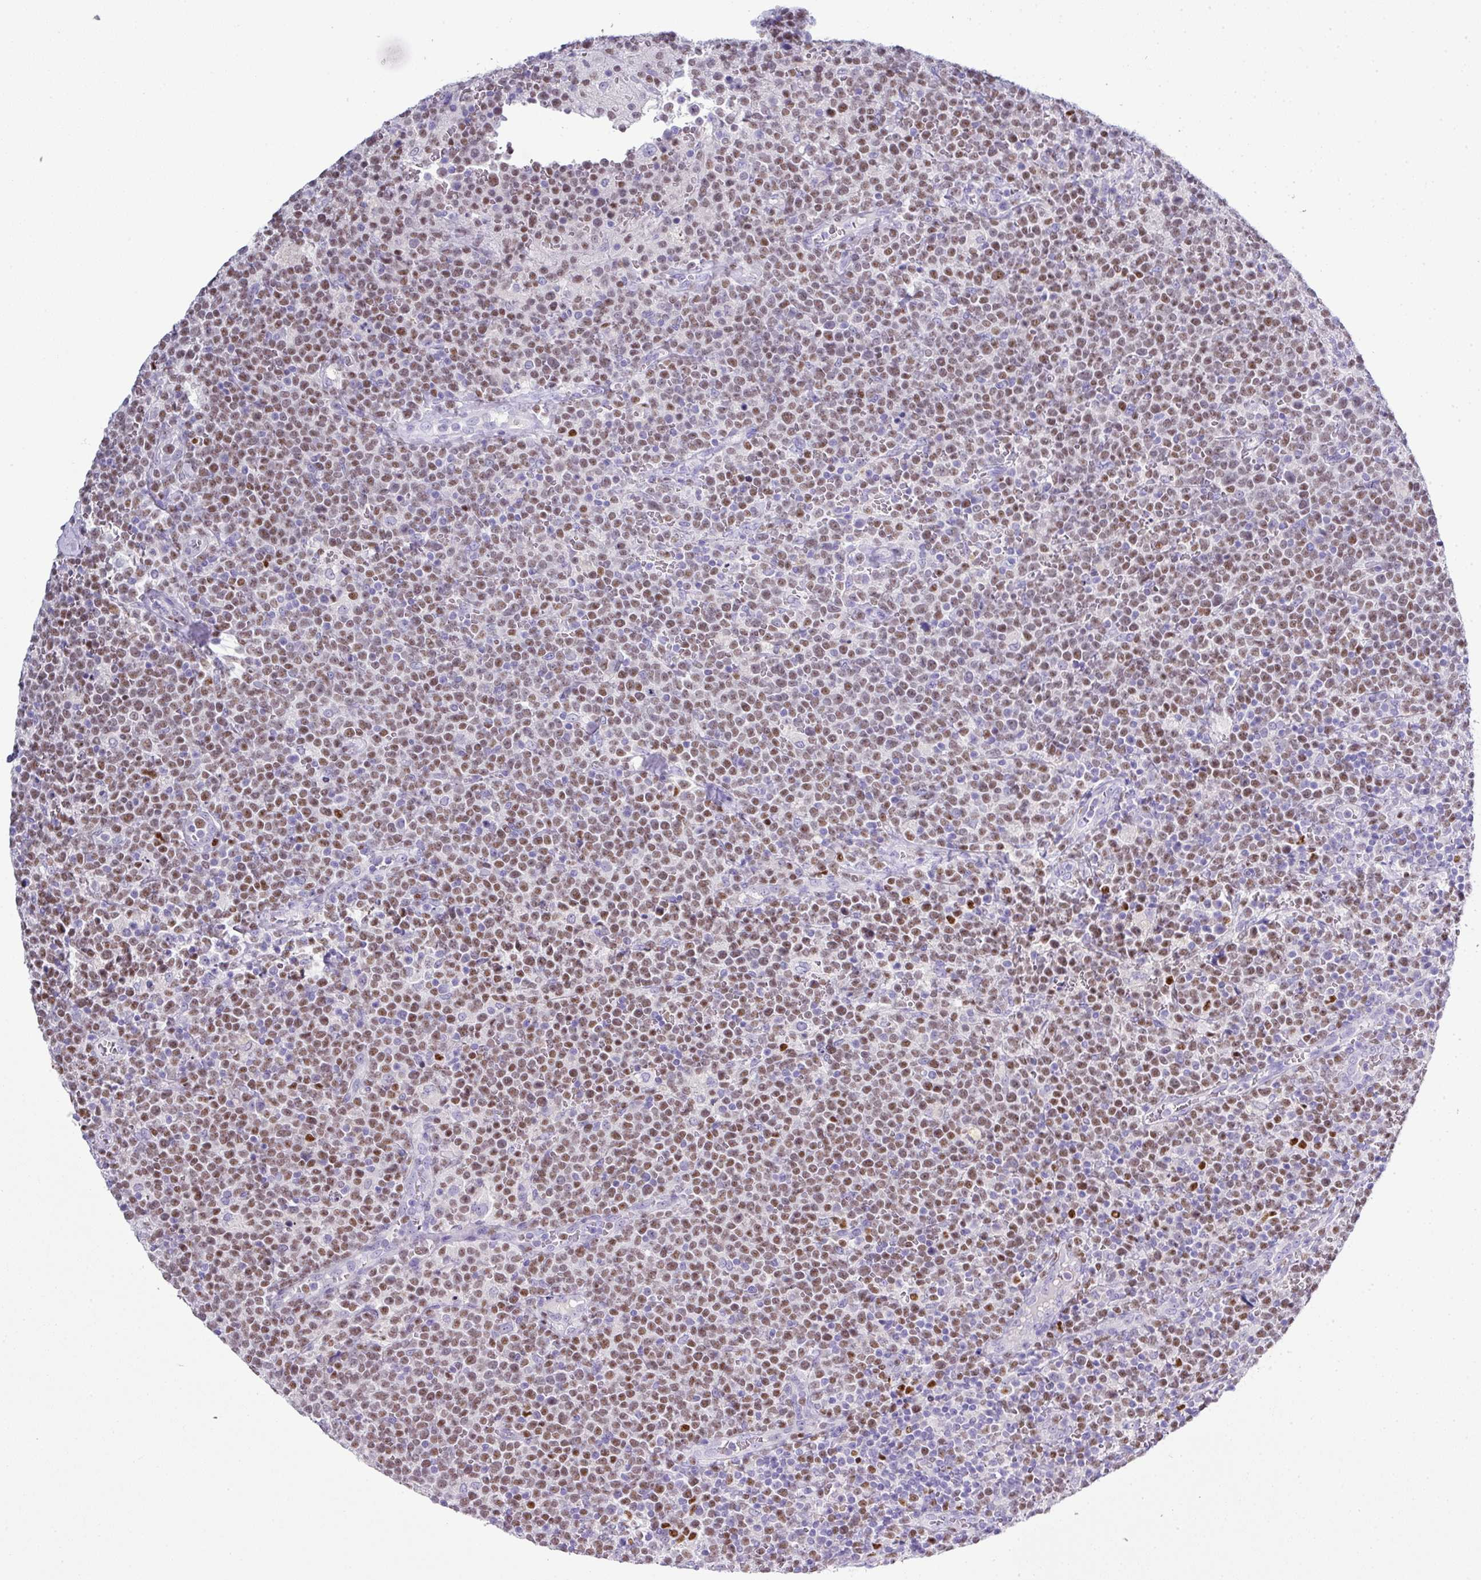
{"staining": {"intensity": "moderate", "quantity": ">75%", "location": "nuclear"}, "tissue": "lymphoma", "cell_type": "Tumor cells", "image_type": "cancer", "snomed": [{"axis": "morphology", "description": "Malignant lymphoma, non-Hodgkin's type, High grade"}, {"axis": "topography", "description": "Lymph node"}], "caption": "IHC histopathology image of neoplastic tissue: human high-grade malignant lymphoma, non-Hodgkin's type stained using IHC displays medium levels of moderate protein expression localized specifically in the nuclear of tumor cells, appearing as a nuclear brown color.", "gene": "BCL11A", "patient": {"sex": "male", "age": 61}}